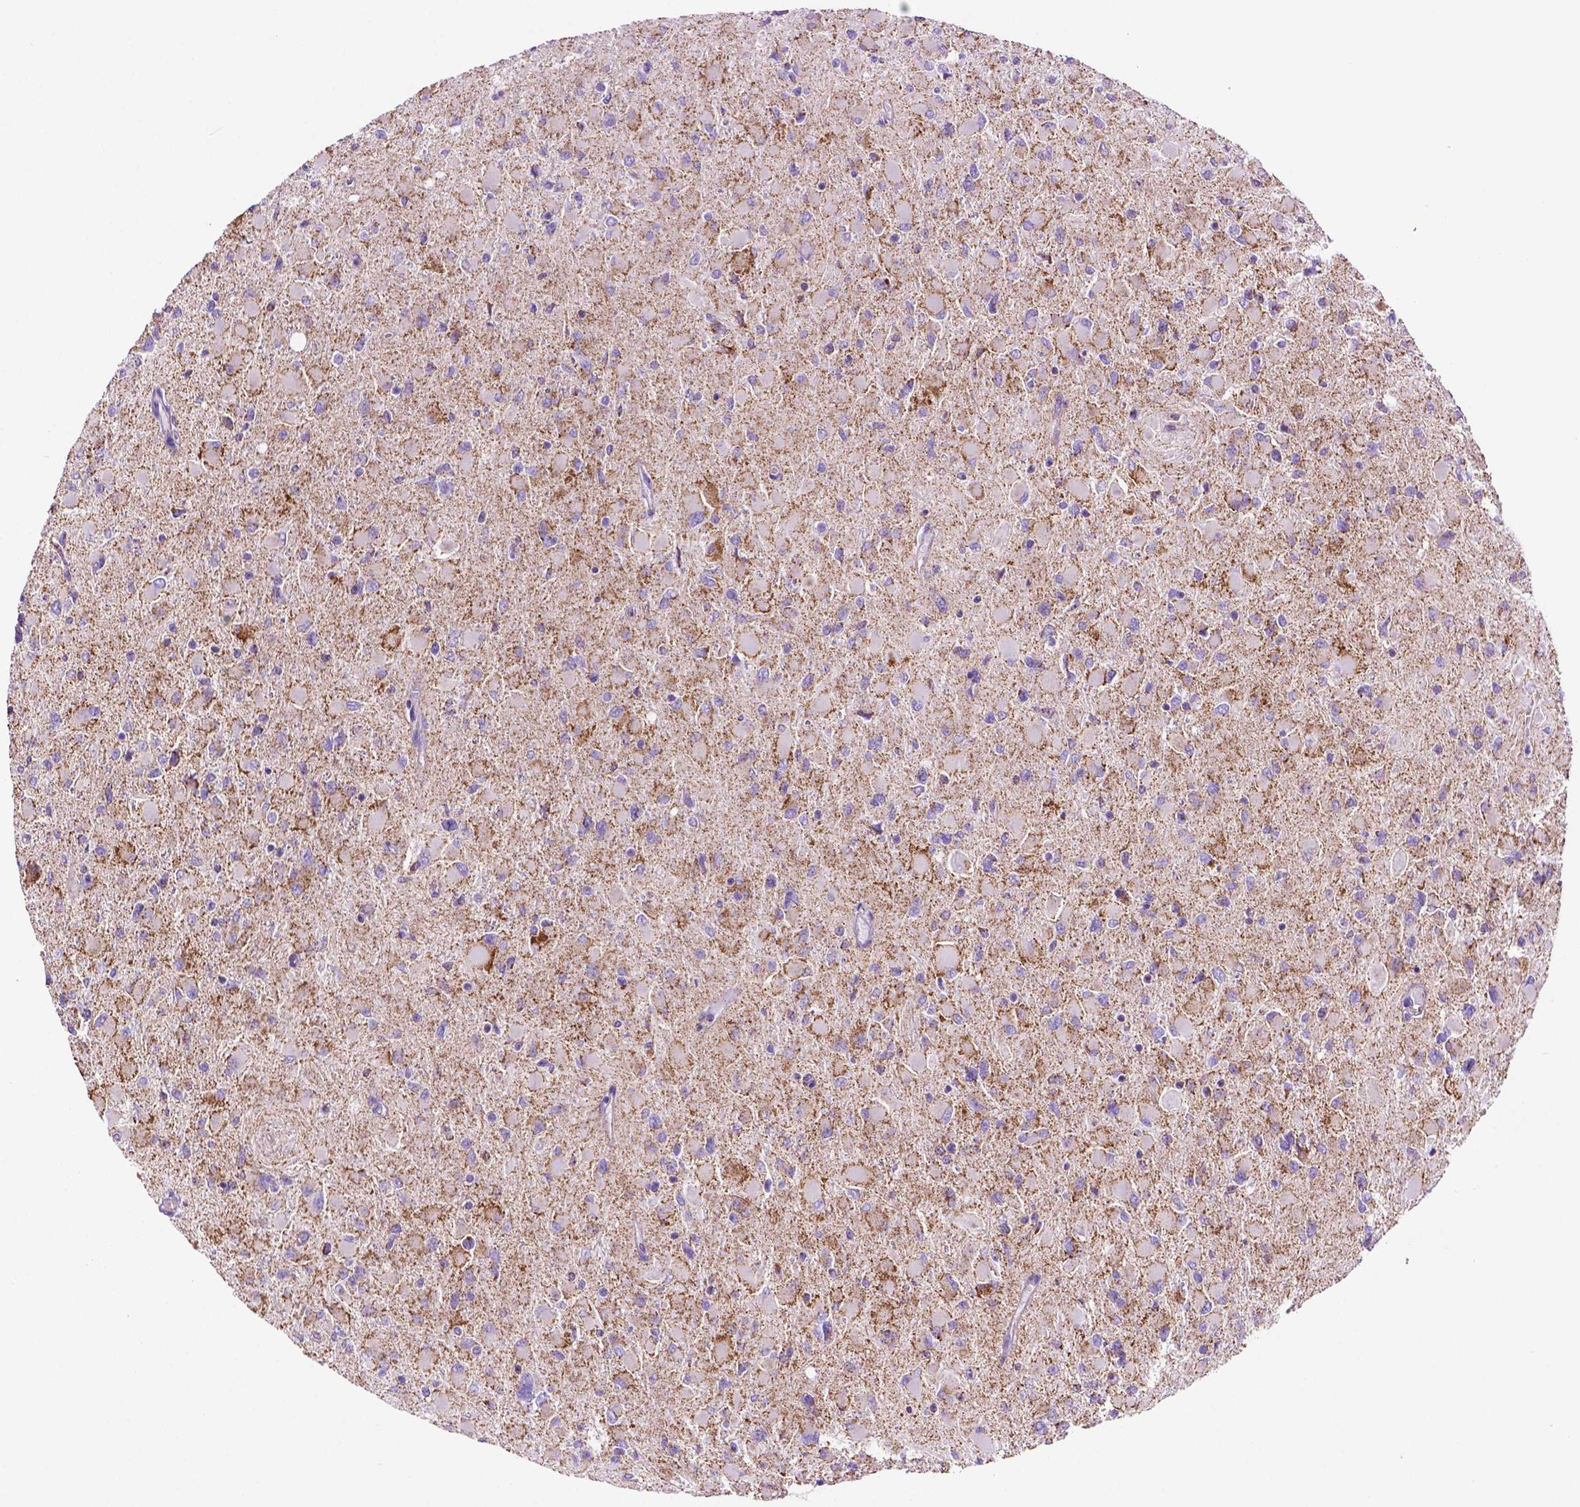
{"staining": {"intensity": "moderate", "quantity": "<25%", "location": "cytoplasmic/membranous"}, "tissue": "glioma", "cell_type": "Tumor cells", "image_type": "cancer", "snomed": [{"axis": "morphology", "description": "Glioma, malignant, High grade"}, {"axis": "topography", "description": "Cerebral cortex"}], "caption": "Glioma stained with a protein marker reveals moderate staining in tumor cells.", "gene": "GDPD5", "patient": {"sex": "female", "age": 36}}